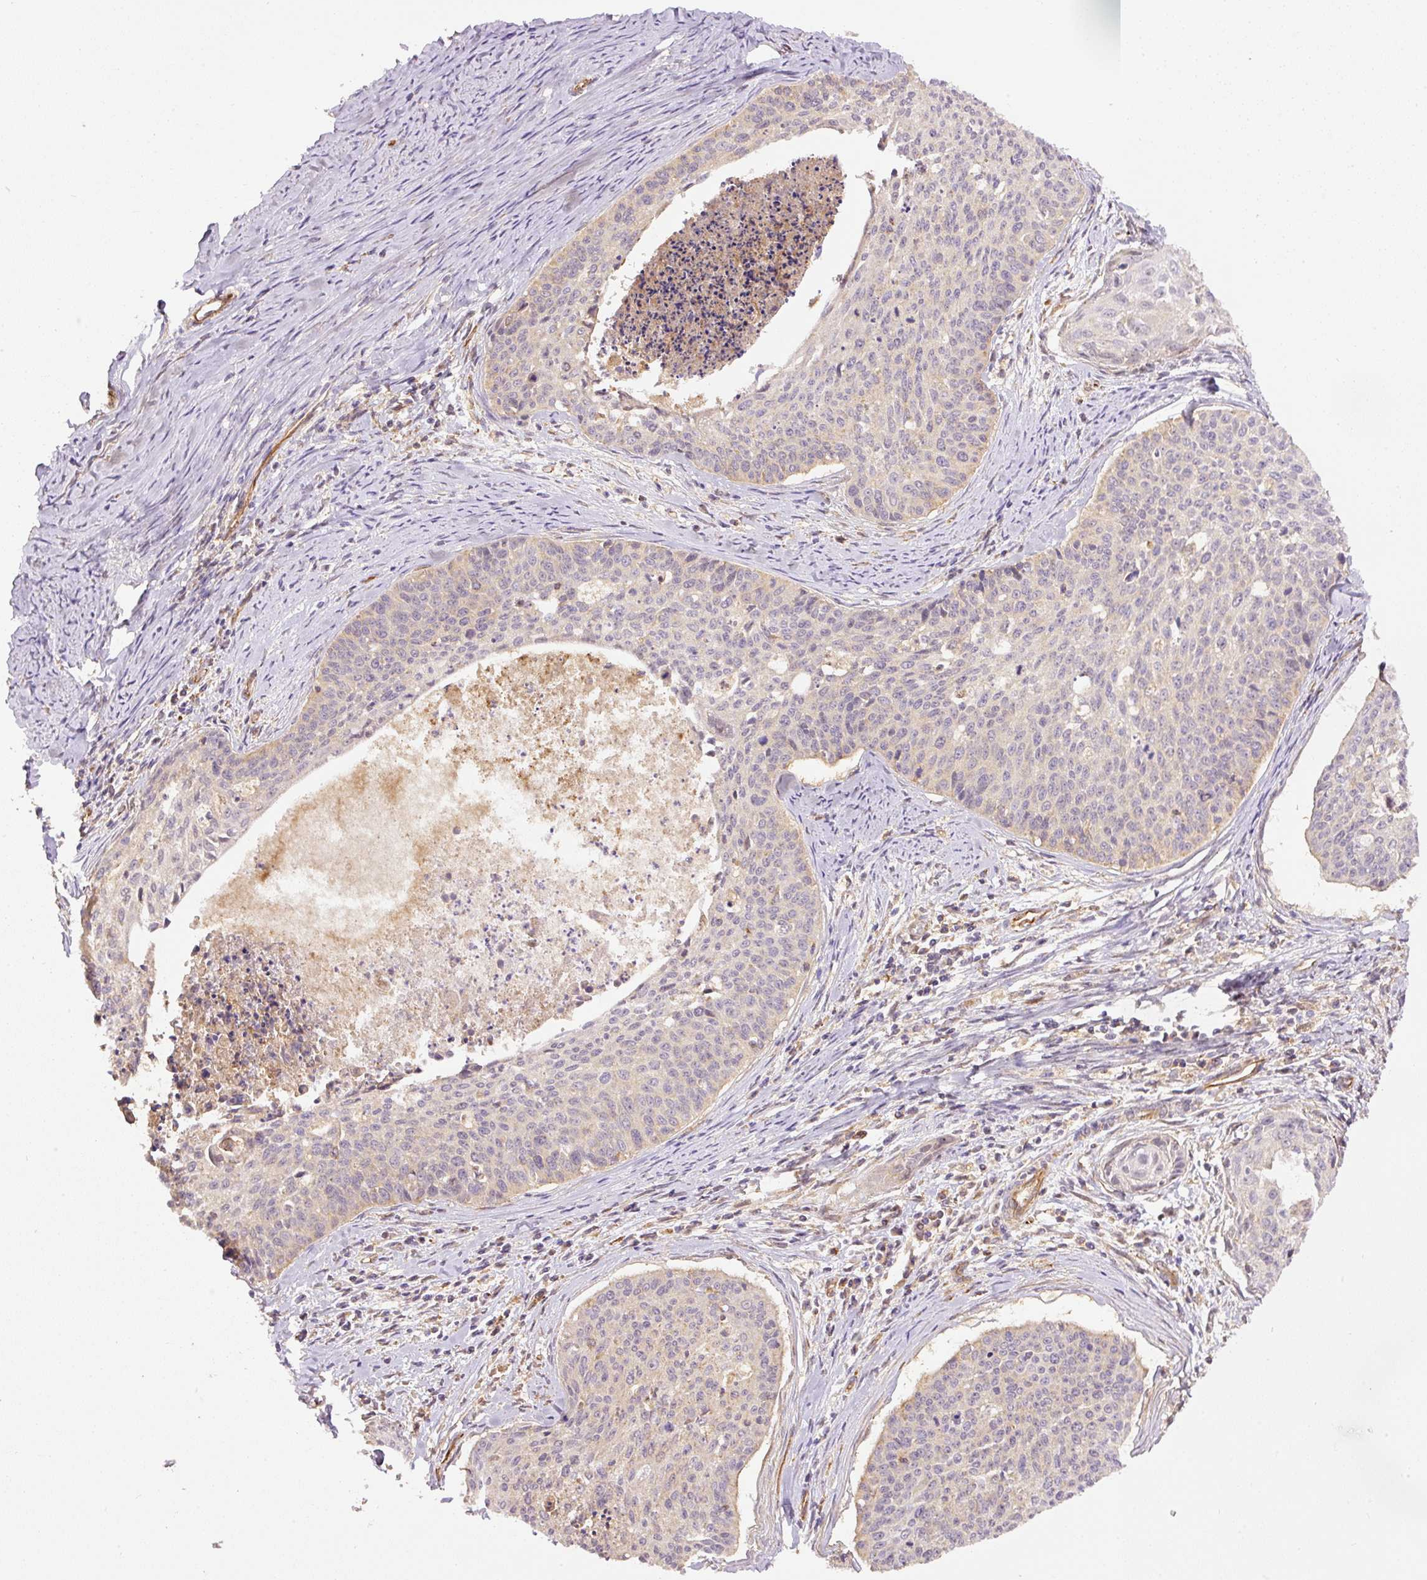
{"staining": {"intensity": "negative", "quantity": "none", "location": "none"}, "tissue": "cervical cancer", "cell_type": "Tumor cells", "image_type": "cancer", "snomed": [{"axis": "morphology", "description": "Squamous cell carcinoma, NOS"}, {"axis": "topography", "description": "Cervix"}], "caption": "This micrograph is of squamous cell carcinoma (cervical) stained with immunohistochemistry (IHC) to label a protein in brown with the nuclei are counter-stained blue. There is no staining in tumor cells.", "gene": "PCK2", "patient": {"sex": "female", "age": 55}}